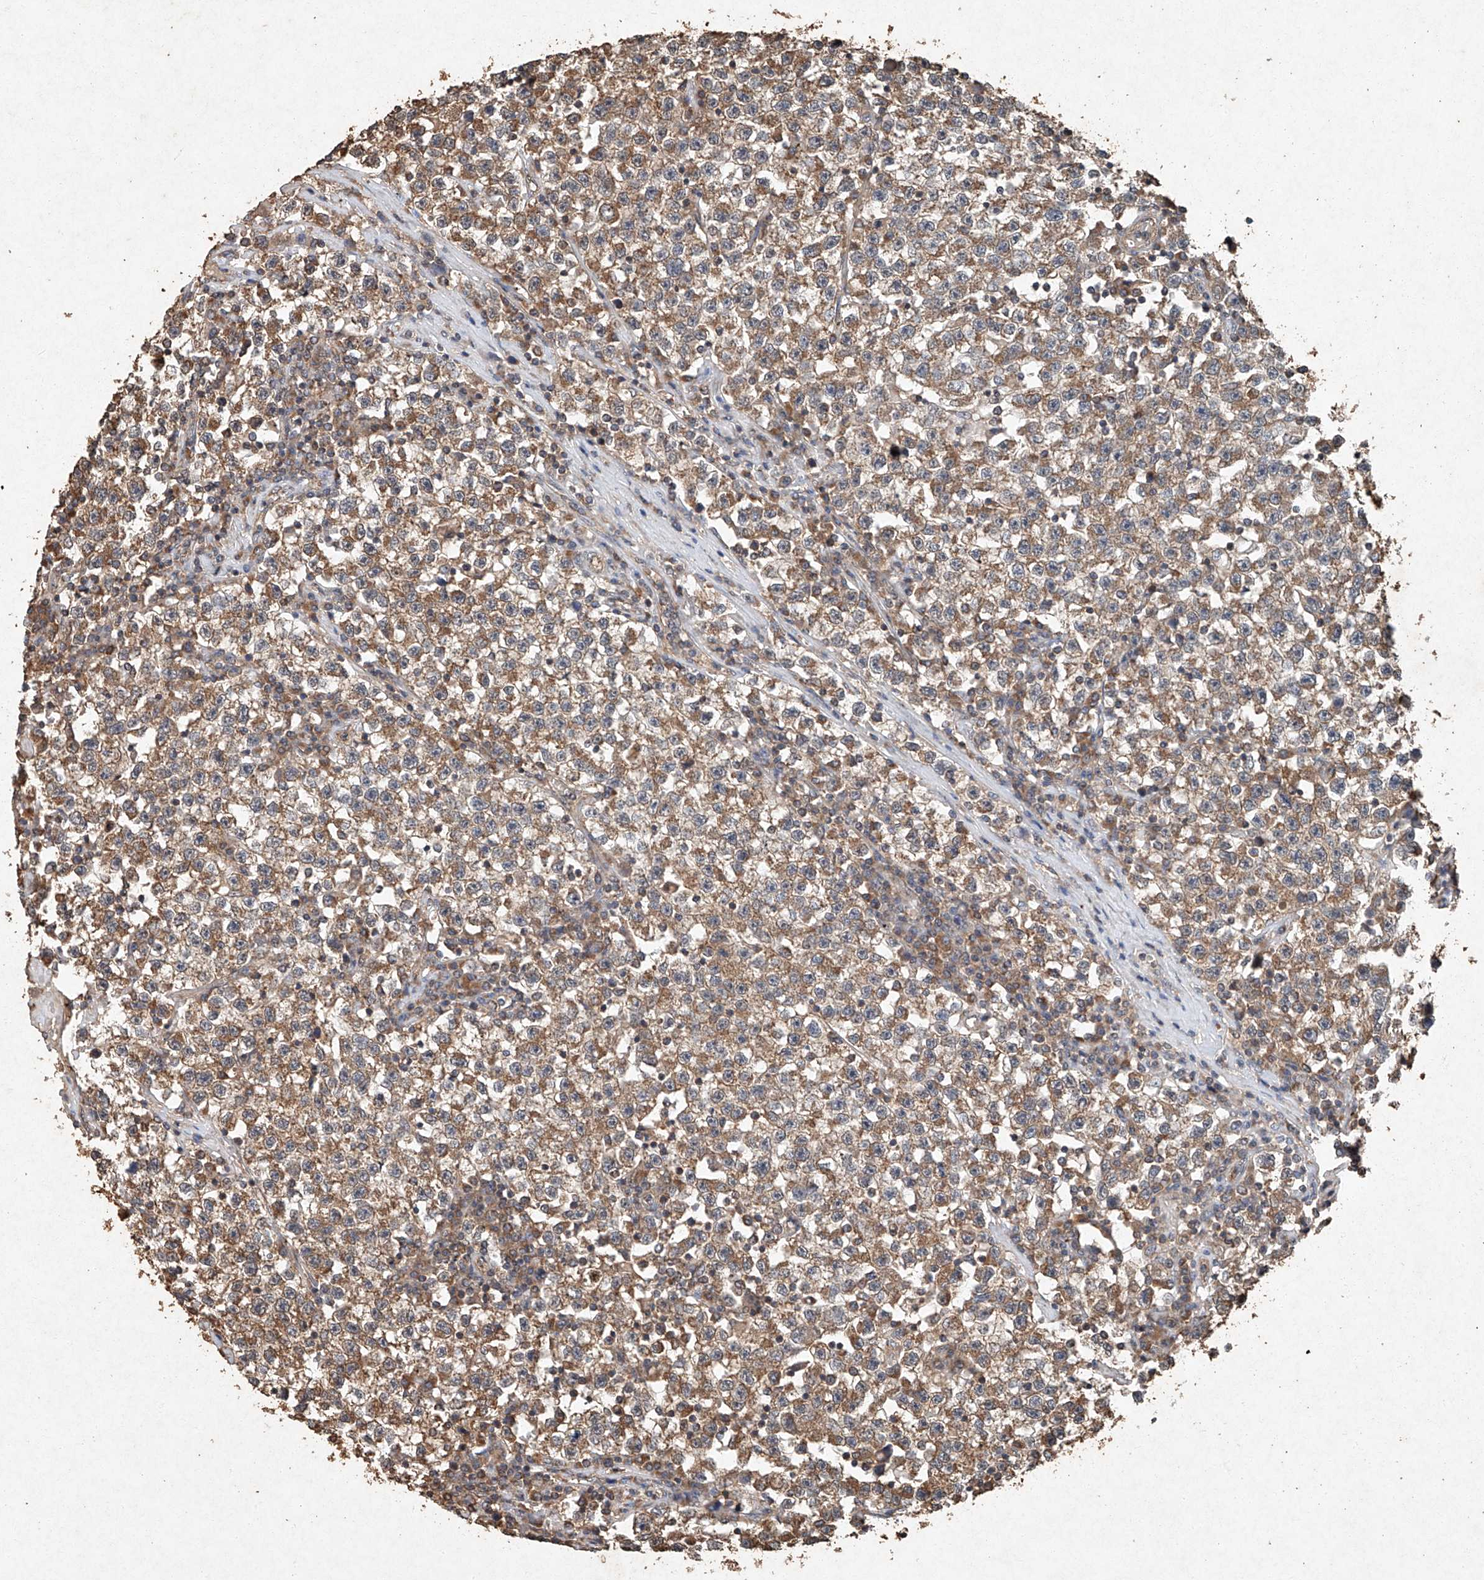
{"staining": {"intensity": "moderate", "quantity": ">75%", "location": "cytoplasmic/membranous"}, "tissue": "testis cancer", "cell_type": "Tumor cells", "image_type": "cancer", "snomed": [{"axis": "morphology", "description": "Seminoma, NOS"}, {"axis": "topography", "description": "Testis"}], "caption": "Immunohistochemical staining of human testis cancer (seminoma) displays medium levels of moderate cytoplasmic/membranous positivity in approximately >75% of tumor cells.", "gene": "STK3", "patient": {"sex": "male", "age": 22}}